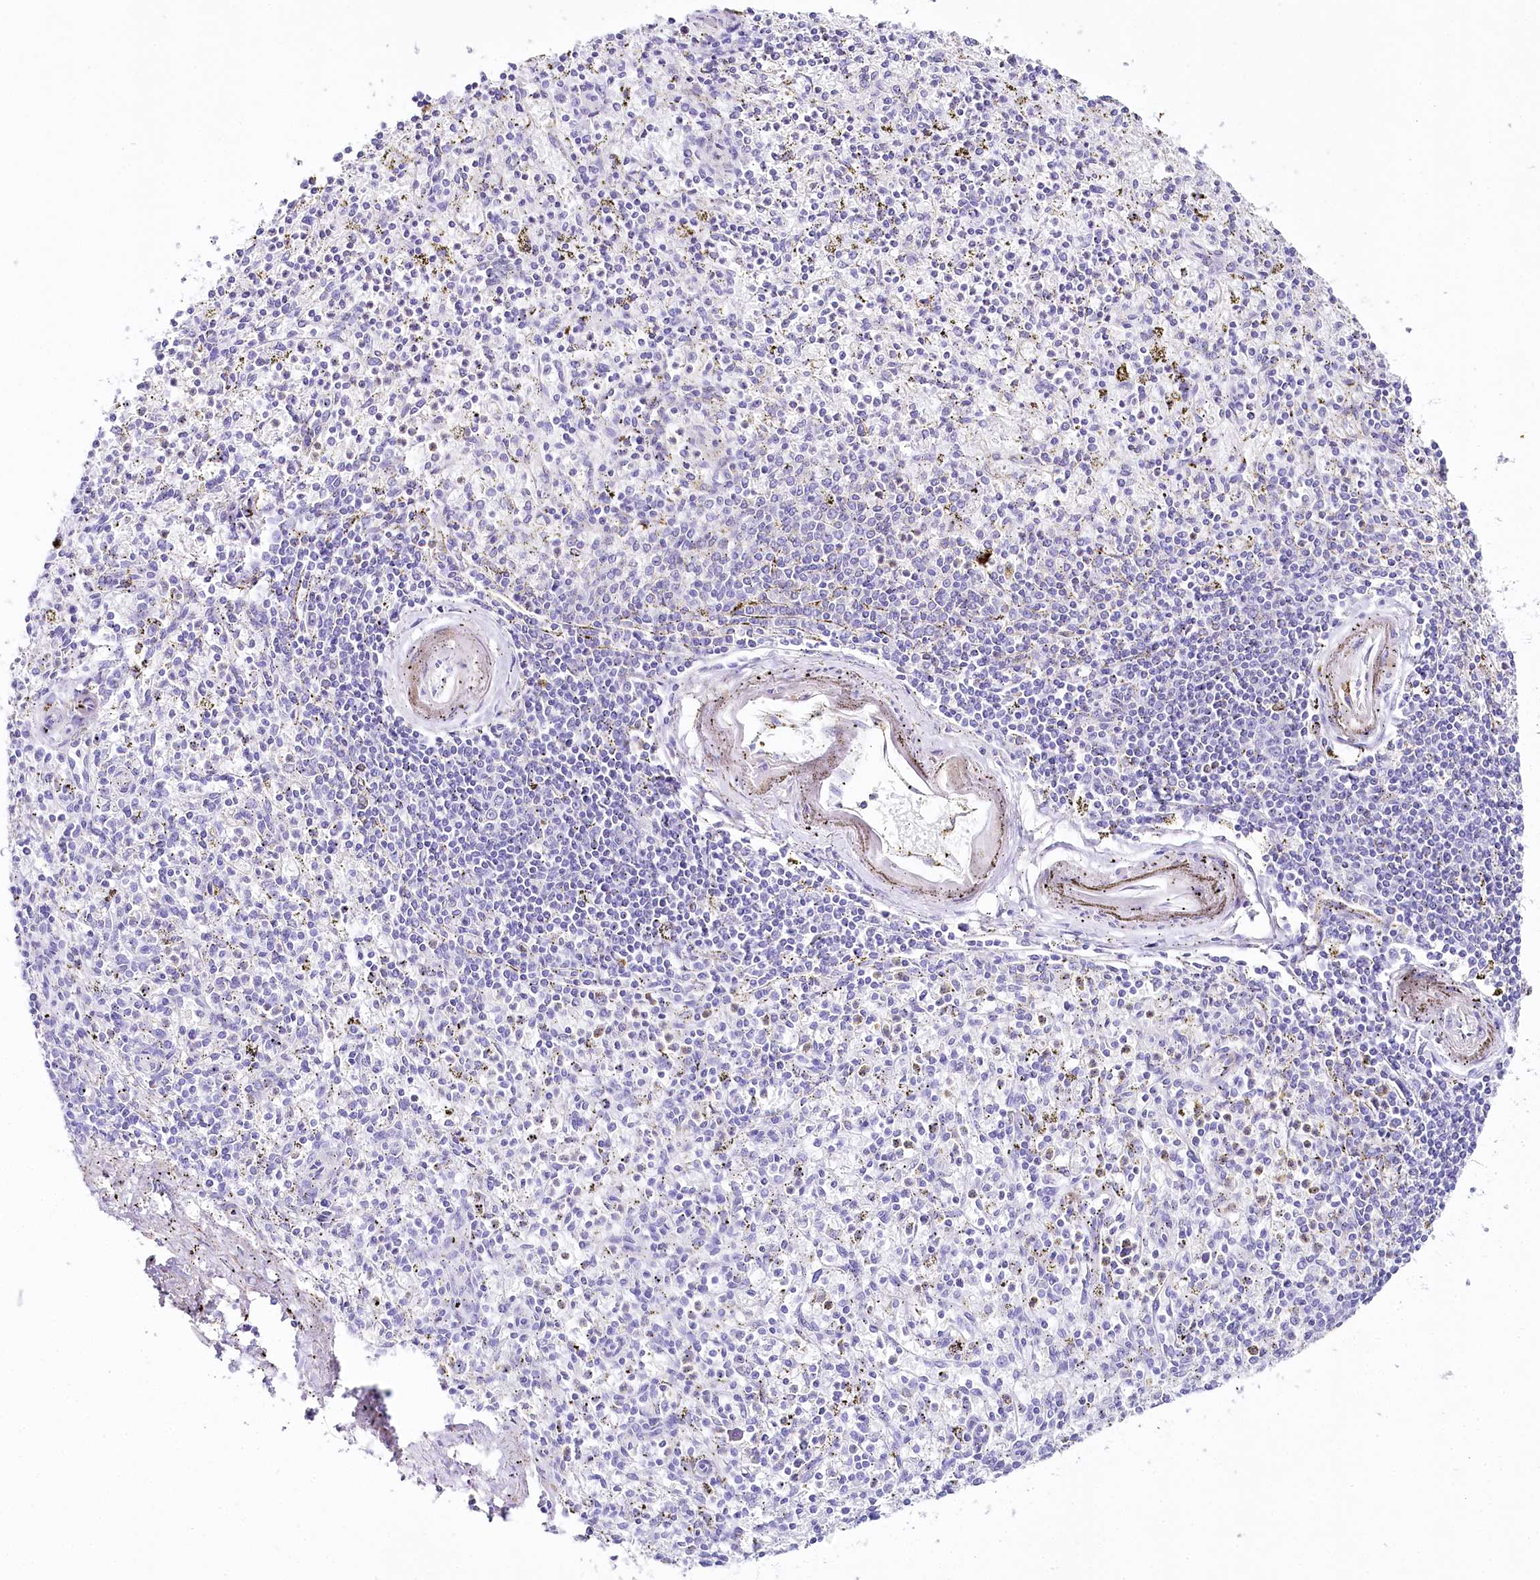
{"staining": {"intensity": "negative", "quantity": "none", "location": "none"}, "tissue": "spleen", "cell_type": "Cells in red pulp", "image_type": "normal", "snomed": [{"axis": "morphology", "description": "Normal tissue, NOS"}, {"axis": "topography", "description": "Spleen"}], "caption": "The photomicrograph demonstrates no significant expression in cells in red pulp of spleen.", "gene": "CSN3", "patient": {"sex": "male", "age": 72}}